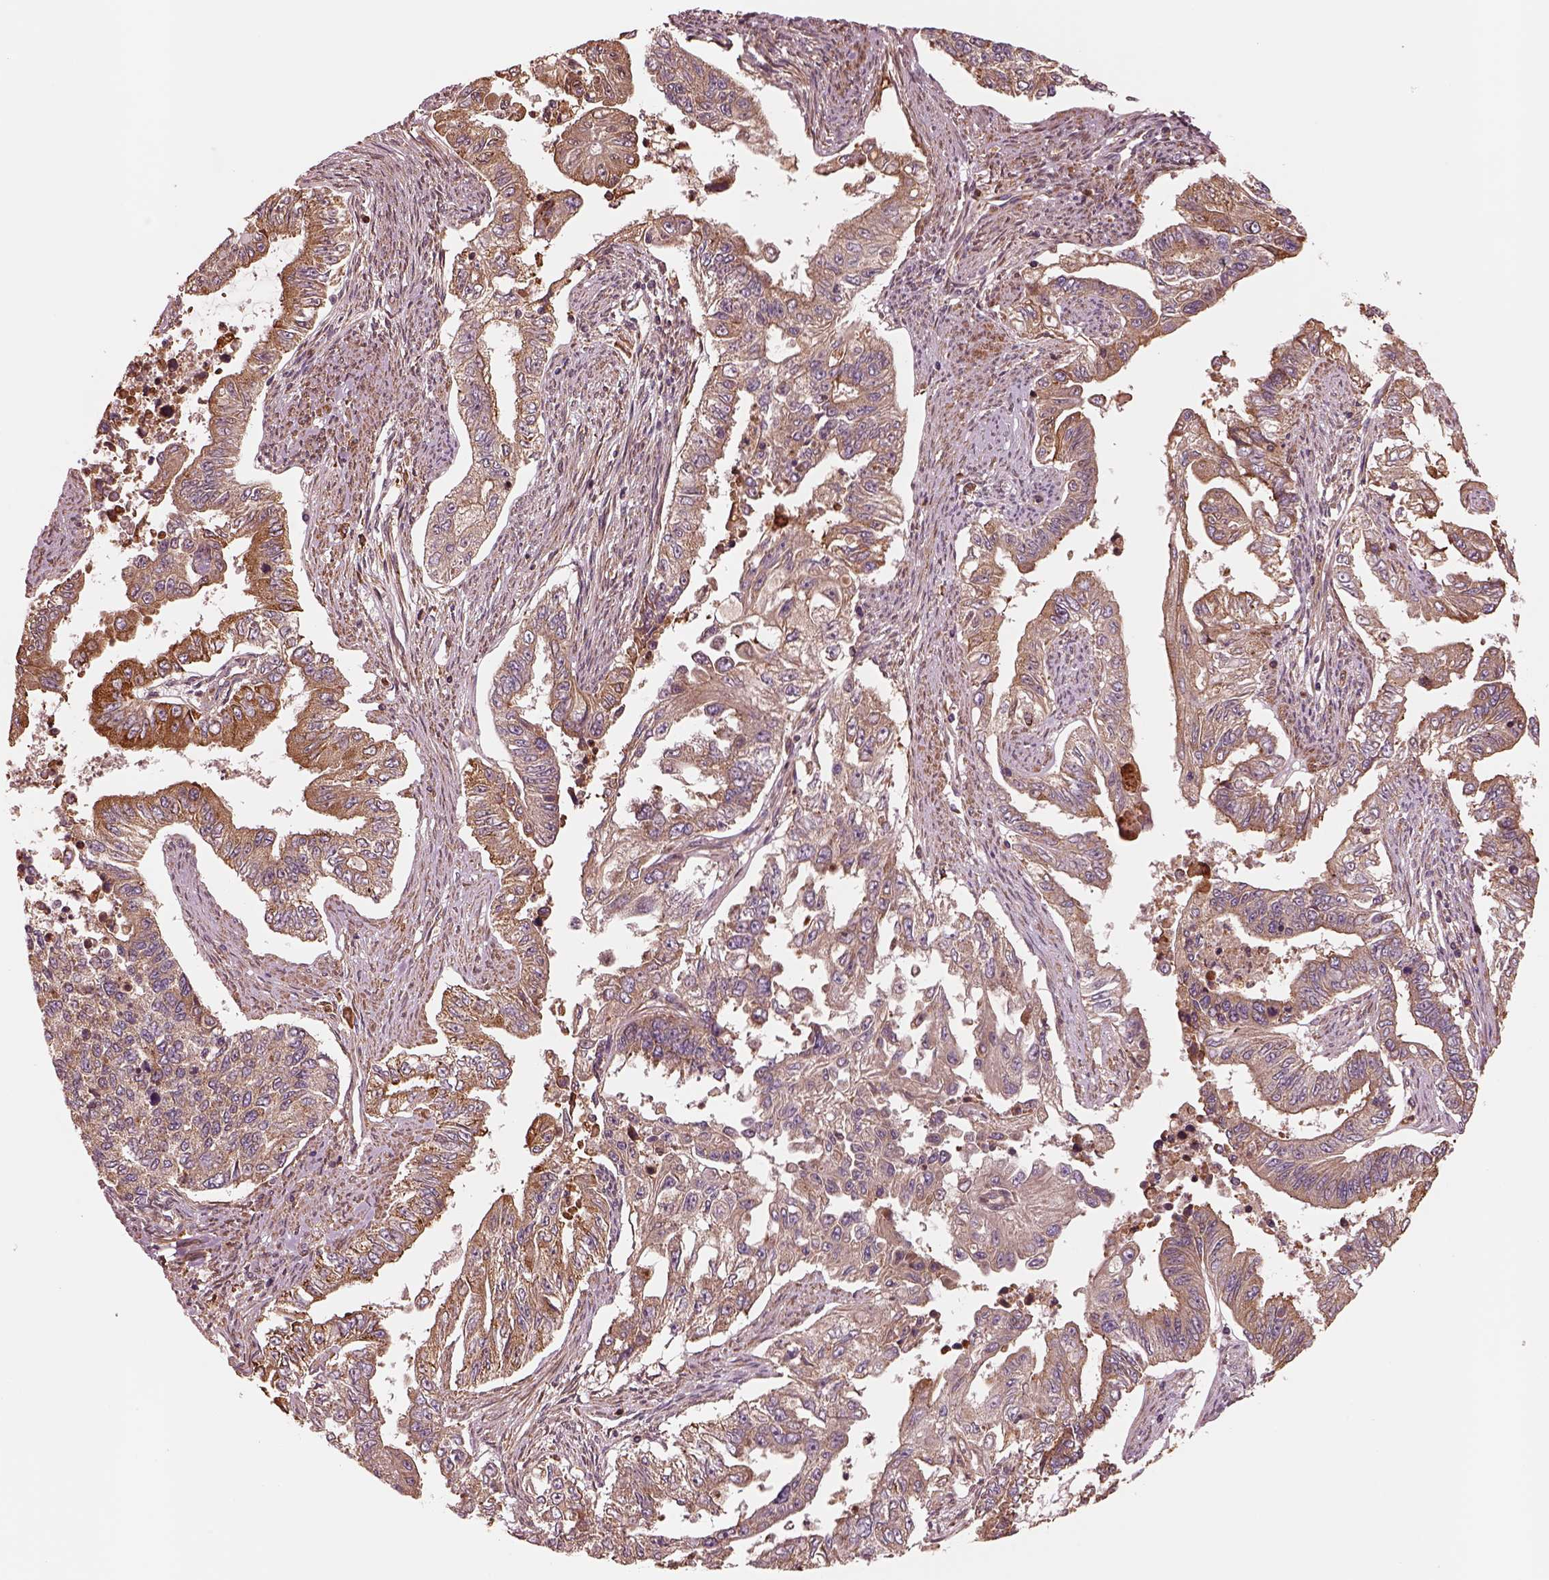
{"staining": {"intensity": "moderate", "quantity": "<25%", "location": "cytoplasmic/membranous"}, "tissue": "endometrial cancer", "cell_type": "Tumor cells", "image_type": "cancer", "snomed": [{"axis": "morphology", "description": "Adenocarcinoma, NOS"}, {"axis": "topography", "description": "Uterus"}], "caption": "DAB (3,3'-diaminobenzidine) immunohistochemical staining of endometrial cancer displays moderate cytoplasmic/membranous protein positivity in about <25% of tumor cells.", "gene": "ASCC2", "patient": {"sex": "female", "age": 59}}